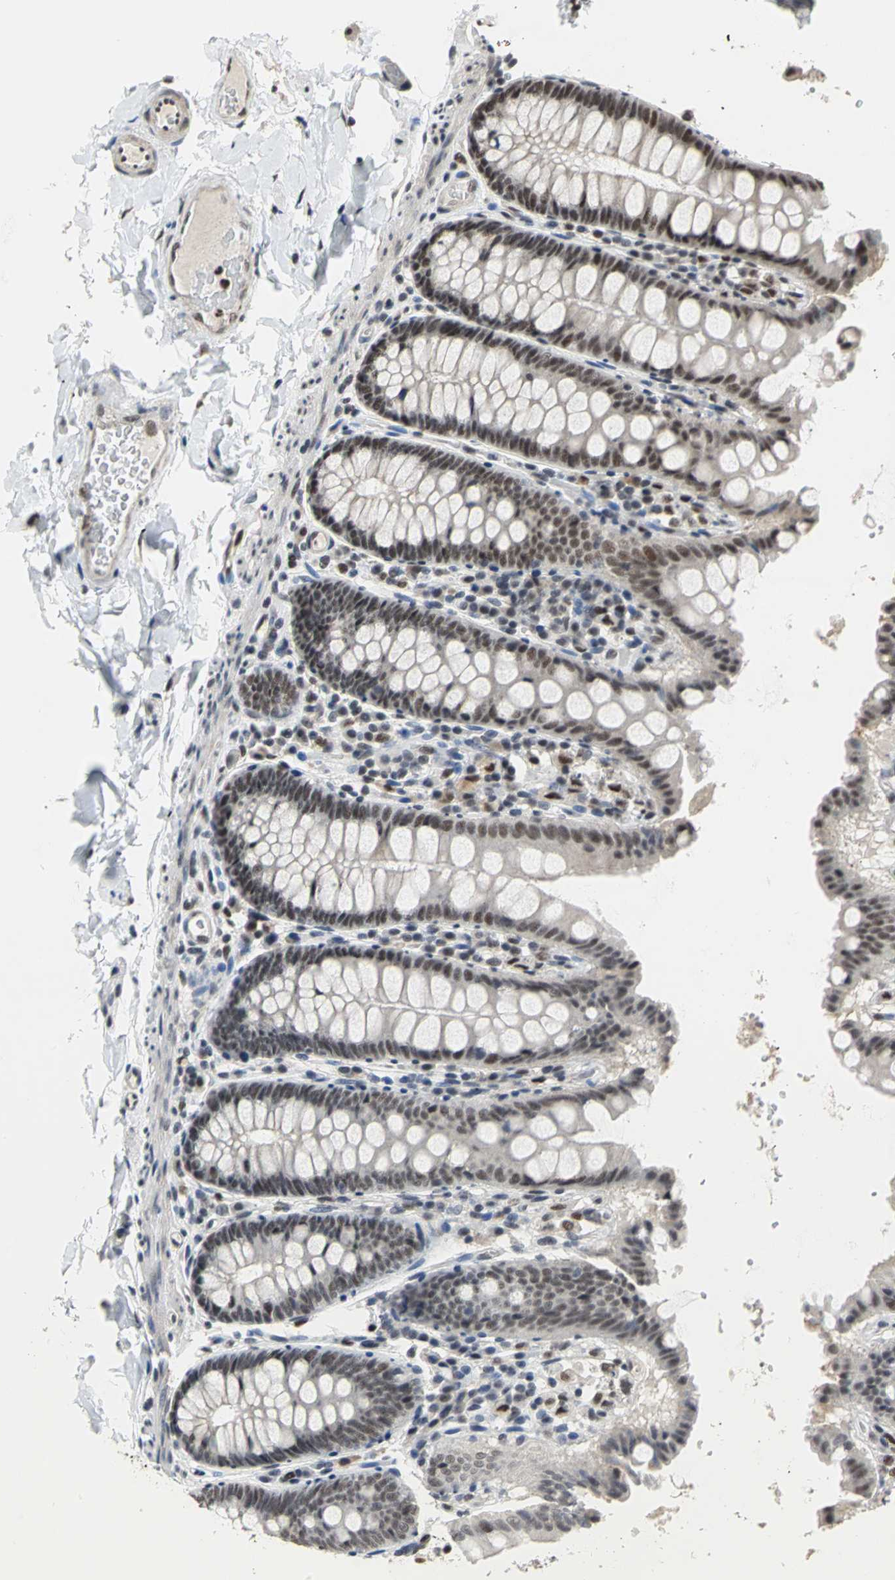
{"staining": {"intensity": "moderate", "quantity": ">75%", "location": "nuclear"}, "tissue": "colon", "cell_type": "Endothelial cells", "image_type": "normal", "snomed": [{"axis": "morphology", "description": "Normal tissue, NOS"}, {"axis": "topography", "description": "Colon"}], "caption": "Brown immunohistochemical staining in benign colon displays moderate nuclear staining in about >75% of endothelial cells. The staining was performed using DAB (3,3'-diaminobenzidine) to visualize the protein expression in brown, while the nuclei were stained in blue with hematoxylin (Magnification: 20x).", "gene": "CCDC88C", "patient": {"sex": "female", "age": 61}}